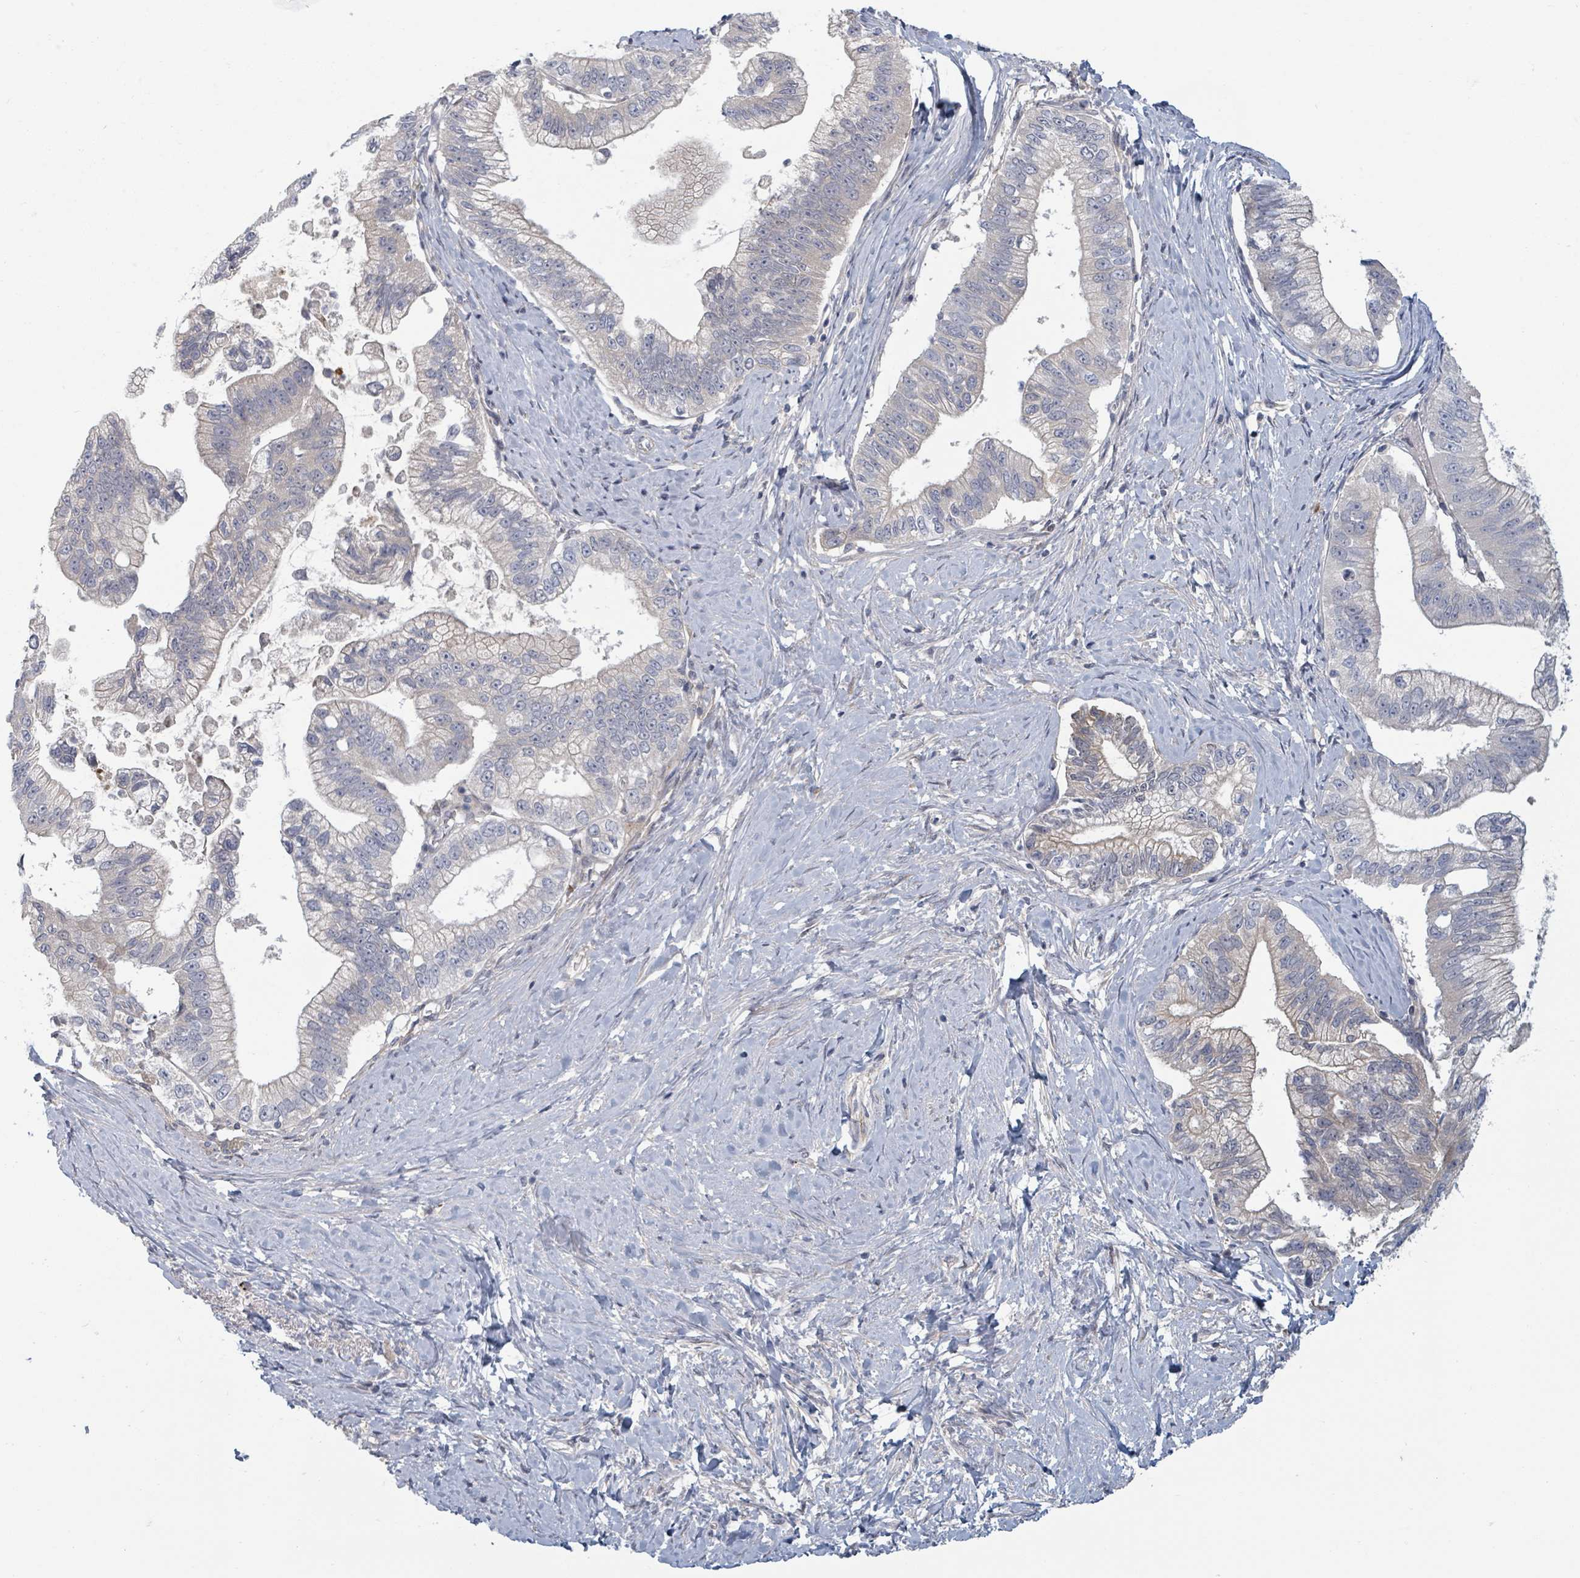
{"staining": {"intensity": "negative", "quantity": "none", "location": "none"}, "tissue": "pancreatic cancer", "cell_type": "Tumor cells", "image_type": "cancer", "snomed": [{"axis": "morphology", "description": "Adenocarcinoma, NOS"}, {"axis": "topography", "description": "Pancreas"}], "caption": "IHC micrograph of neoplastic tissue: pancreatic cancer stained with DAB (3,3'-diaminobenzidine) reveals no significant protein positivity in tumor cells. The staining was performed using DAB (3,3'-diaminobenzidine) to visualize the protein expression in brown, while the nuclei were stained in blue with hematoxylin (Magnification: 20x).", "gene": "GABBR1", "patient": {"sex": "male", "age": 70}}